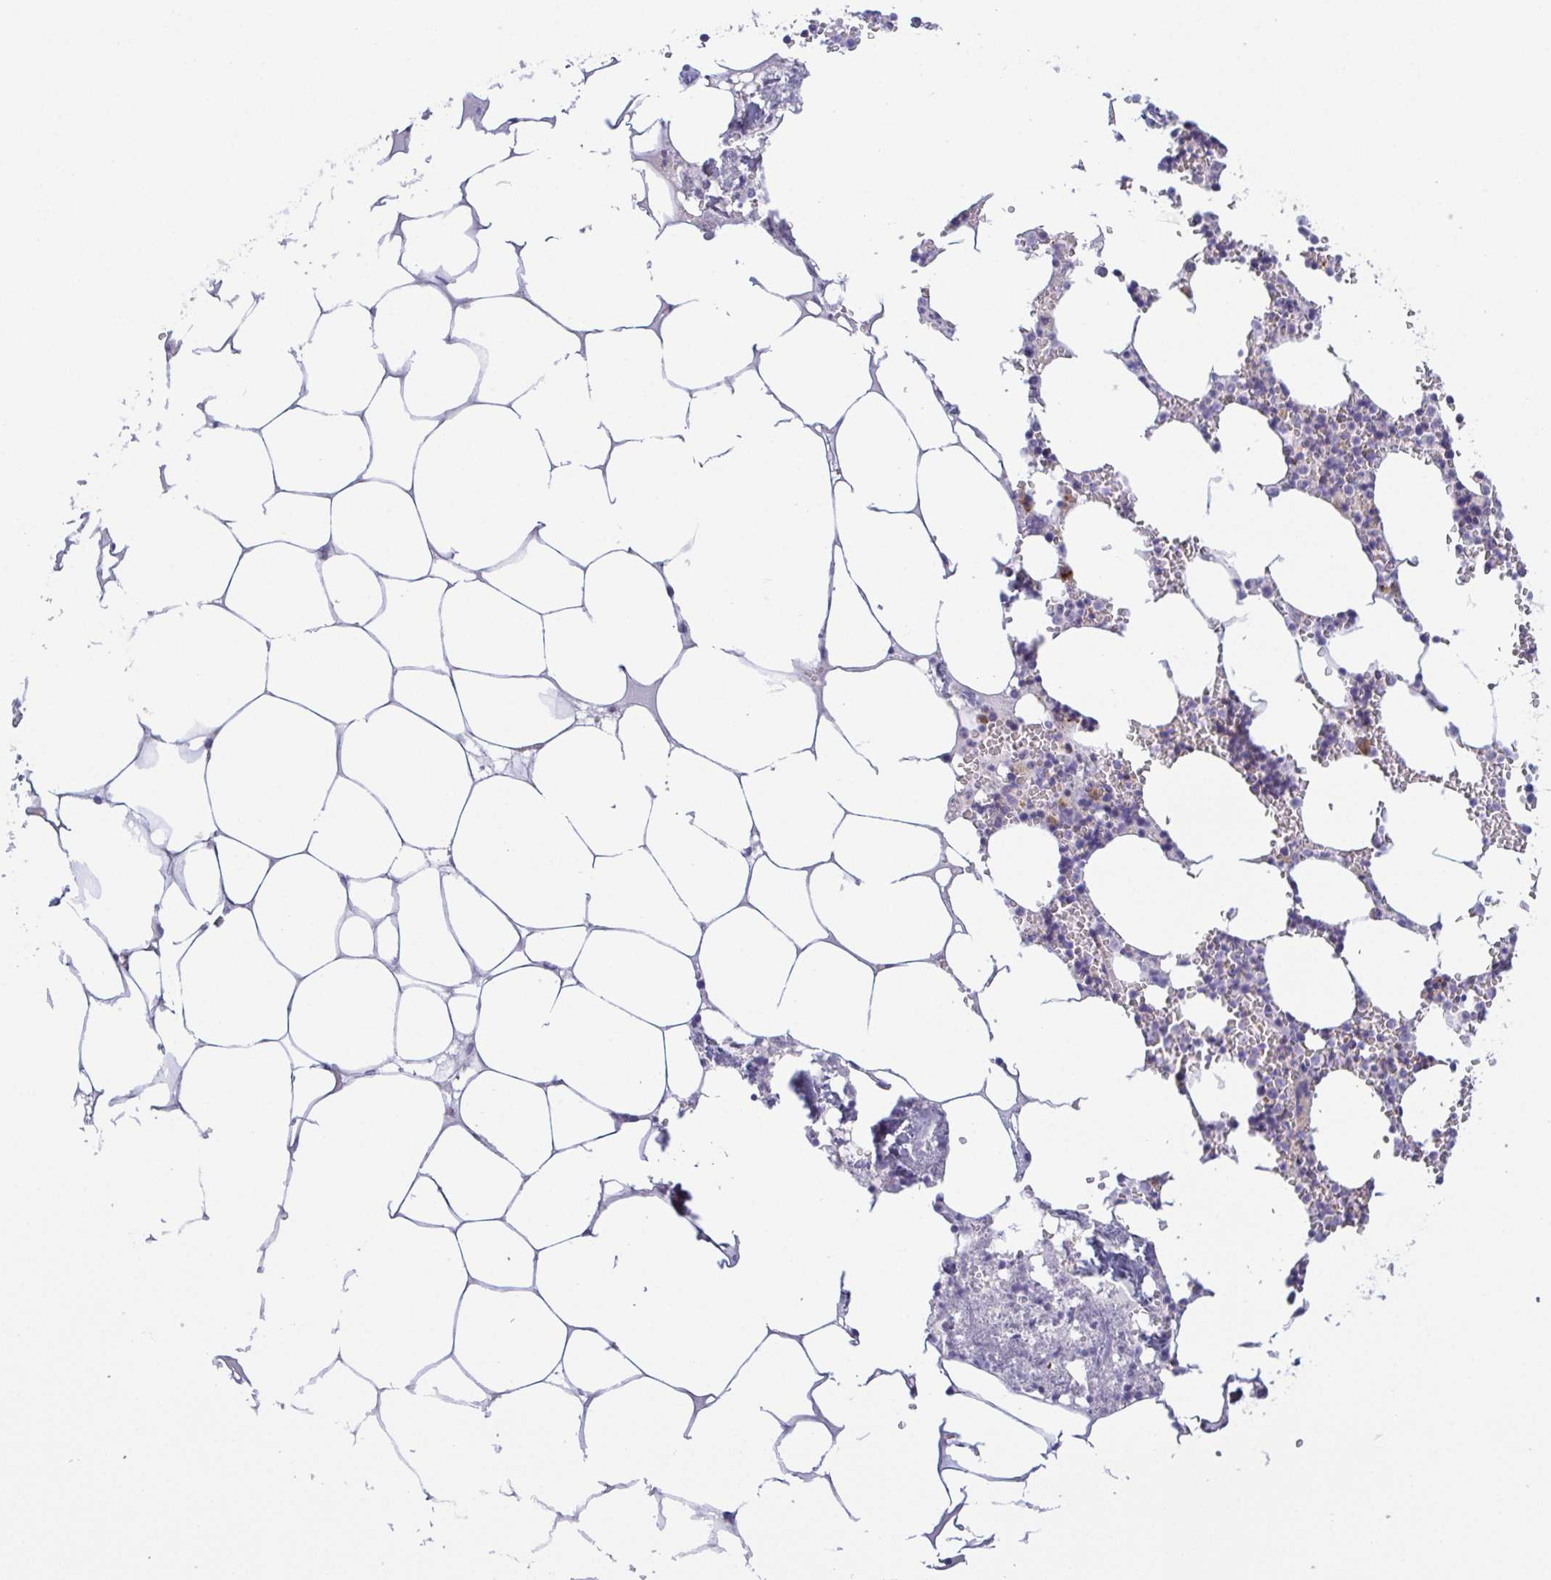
{"staining": {"intensity": "moderate", "quantity": "<25%", "location": "cytoplasmic/membranous"}, "tissue": "bone marrow", "cell_type": "Hematopoietic cells", "image_type": "normal", "snomed": [{"axis": "morphology", "description": "Normal tissue, NOS"}, {"axis": "topography", "description": "Bone marrow"}], "caption": "Protein expression analysis of normal human bone marrow reveals moderate cytoplasmic/membranous expression in approximately <25% of hematopoietic cells.", "gene": "BCL2L1", "patient": {"sex": "male", "age": 54}}